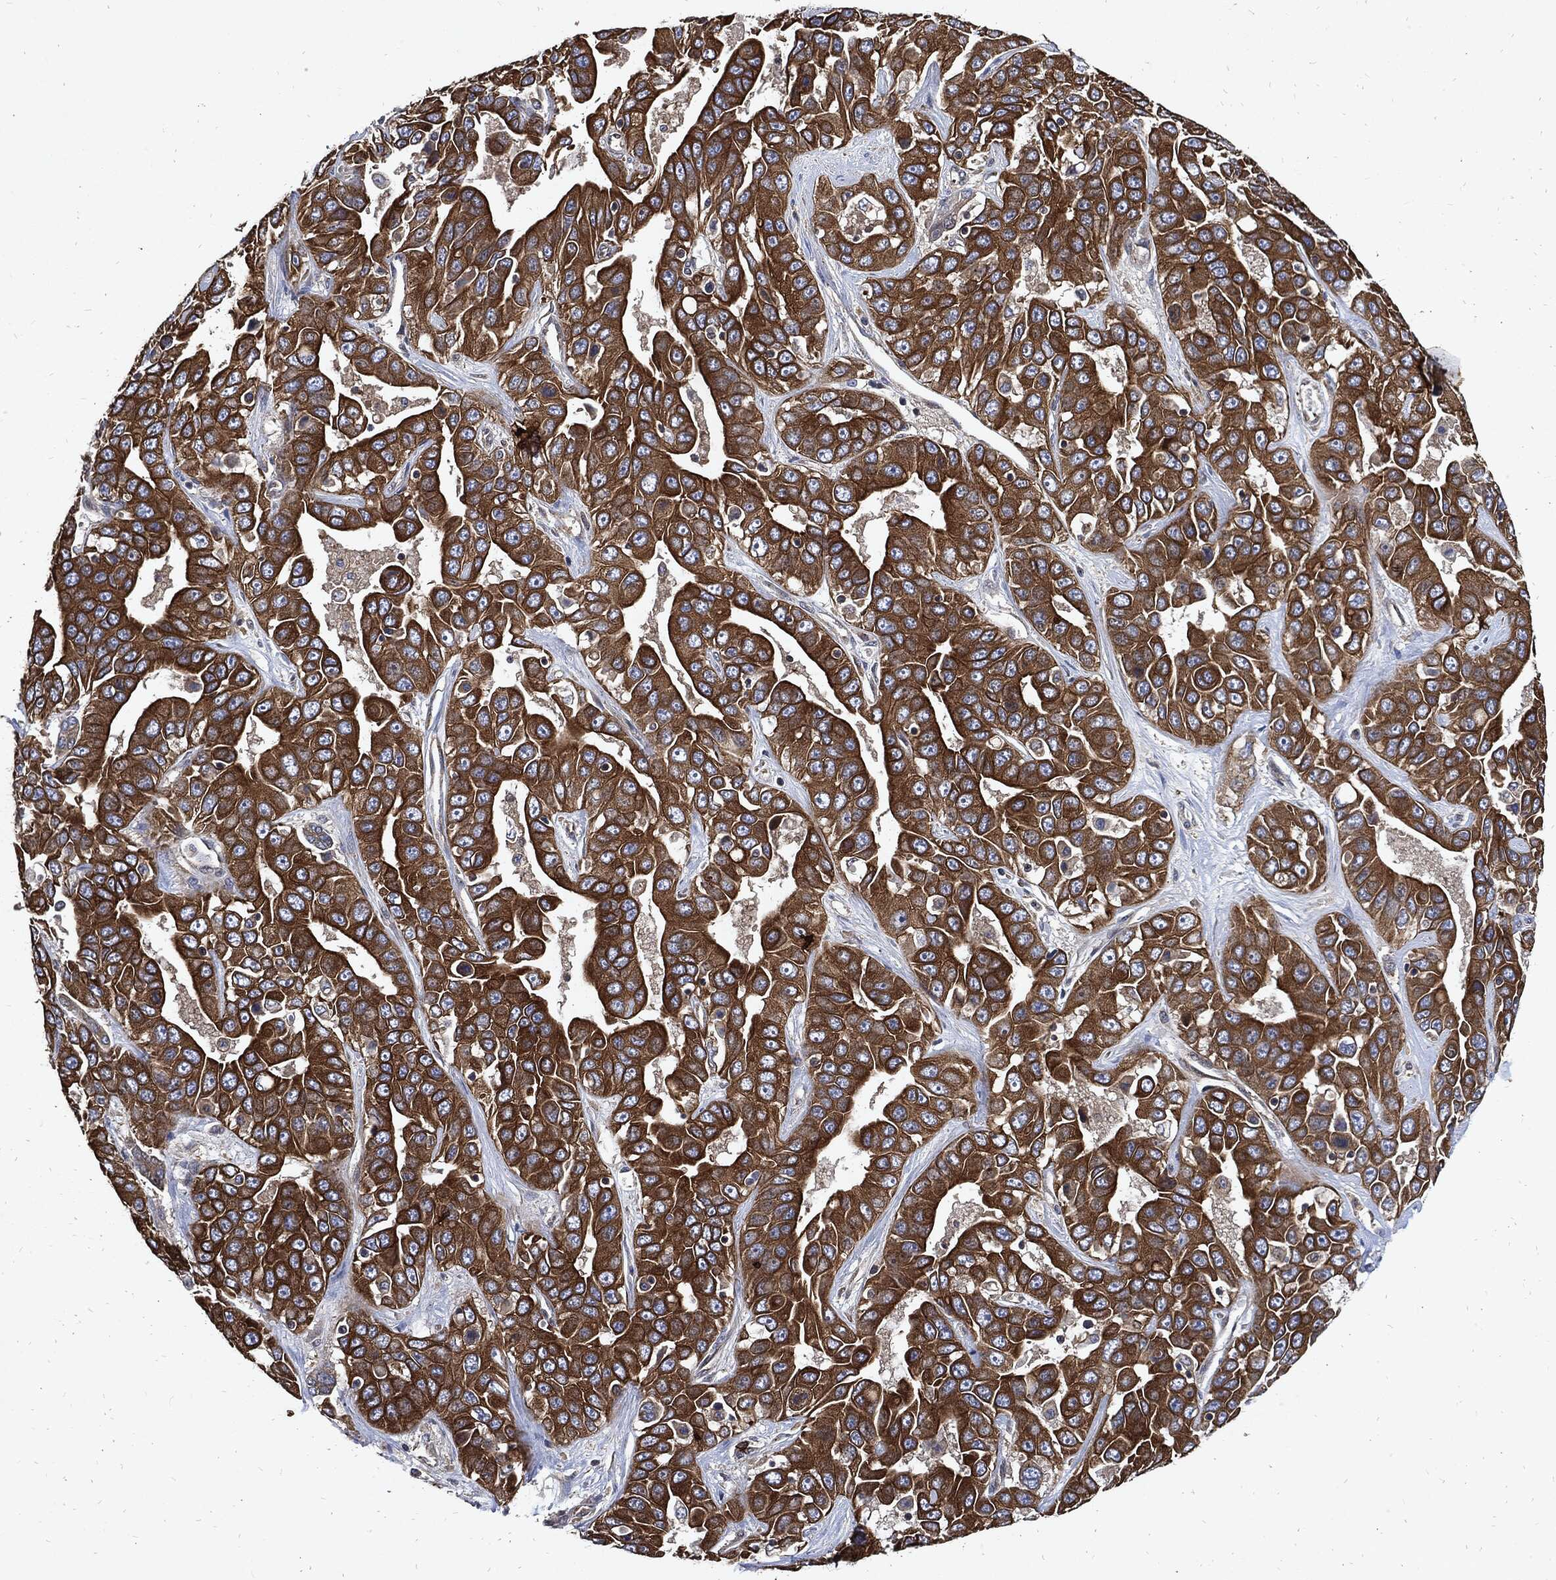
{"staining": {"intensity": "strong", "quantity": ">75%", "location": "cytoplasmic/membranous"}, "tissue": "liver cancer", "cell_type": "Tumor cells", "image_type": "cancer", "snomed": [{"axis": "morphology", "description": "Cholangiocarcinoma"}, {"axis": "topography", "description": "Liver"}], "caption": "Protein staining of liver cholangiocarcinoma tissue displays strong cytoplasmic/membranous expression in about >75% of tumor cells.", "gene": "DCTN1", "patient": {"sex": "female", "age": 52}}